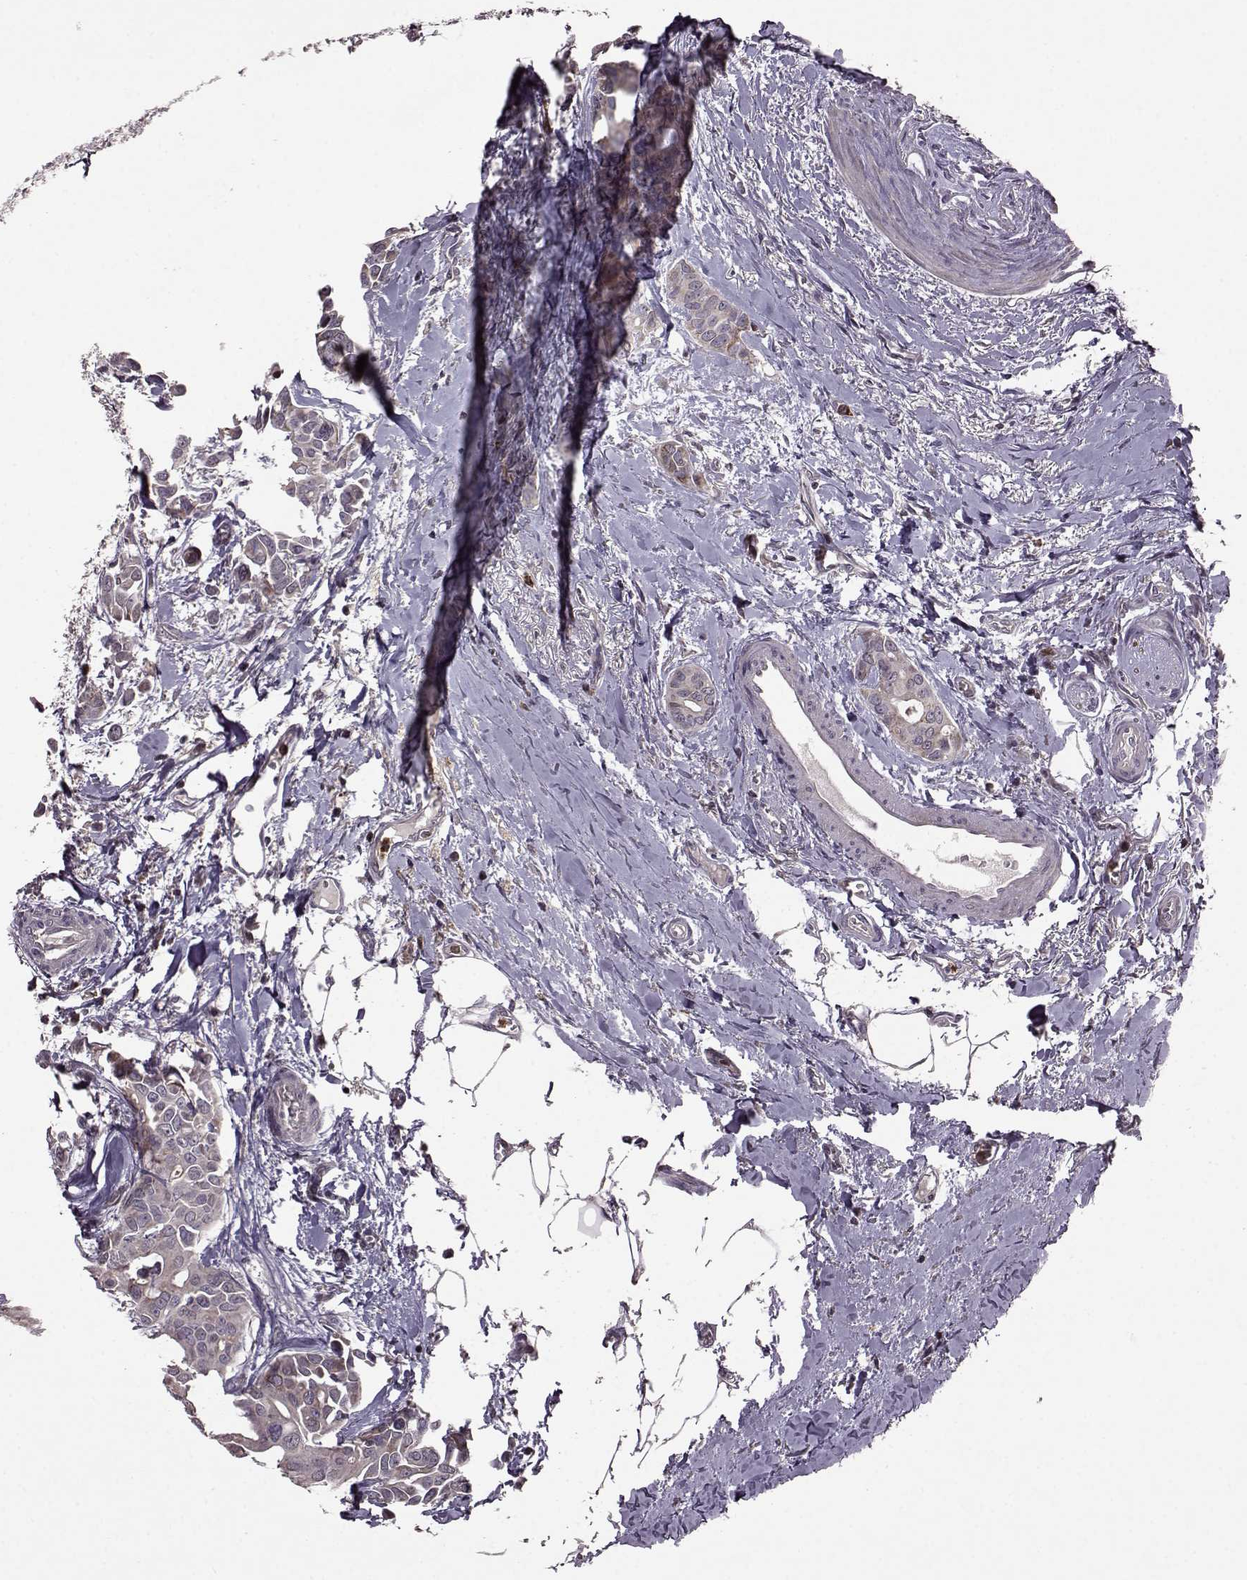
{"staining": {"intensity": "weak", "quantity": "<25%", "location": "cytoplasmic/membranous"}, "tissue": "breast cancer", "cell_type": "Tumor cells", "image_type": "cancer", "snomed": [{"axis": "morphology", "description": "Duct carcinoma"}, {"axis": "topography", "description": "Breast"}], "caption": "IHC of human infiltrating ductal carcinoma (breast) displays no expression in tumor cells.", "gene": "TRMU", "patient": {"sex": "female", "age": 54}}